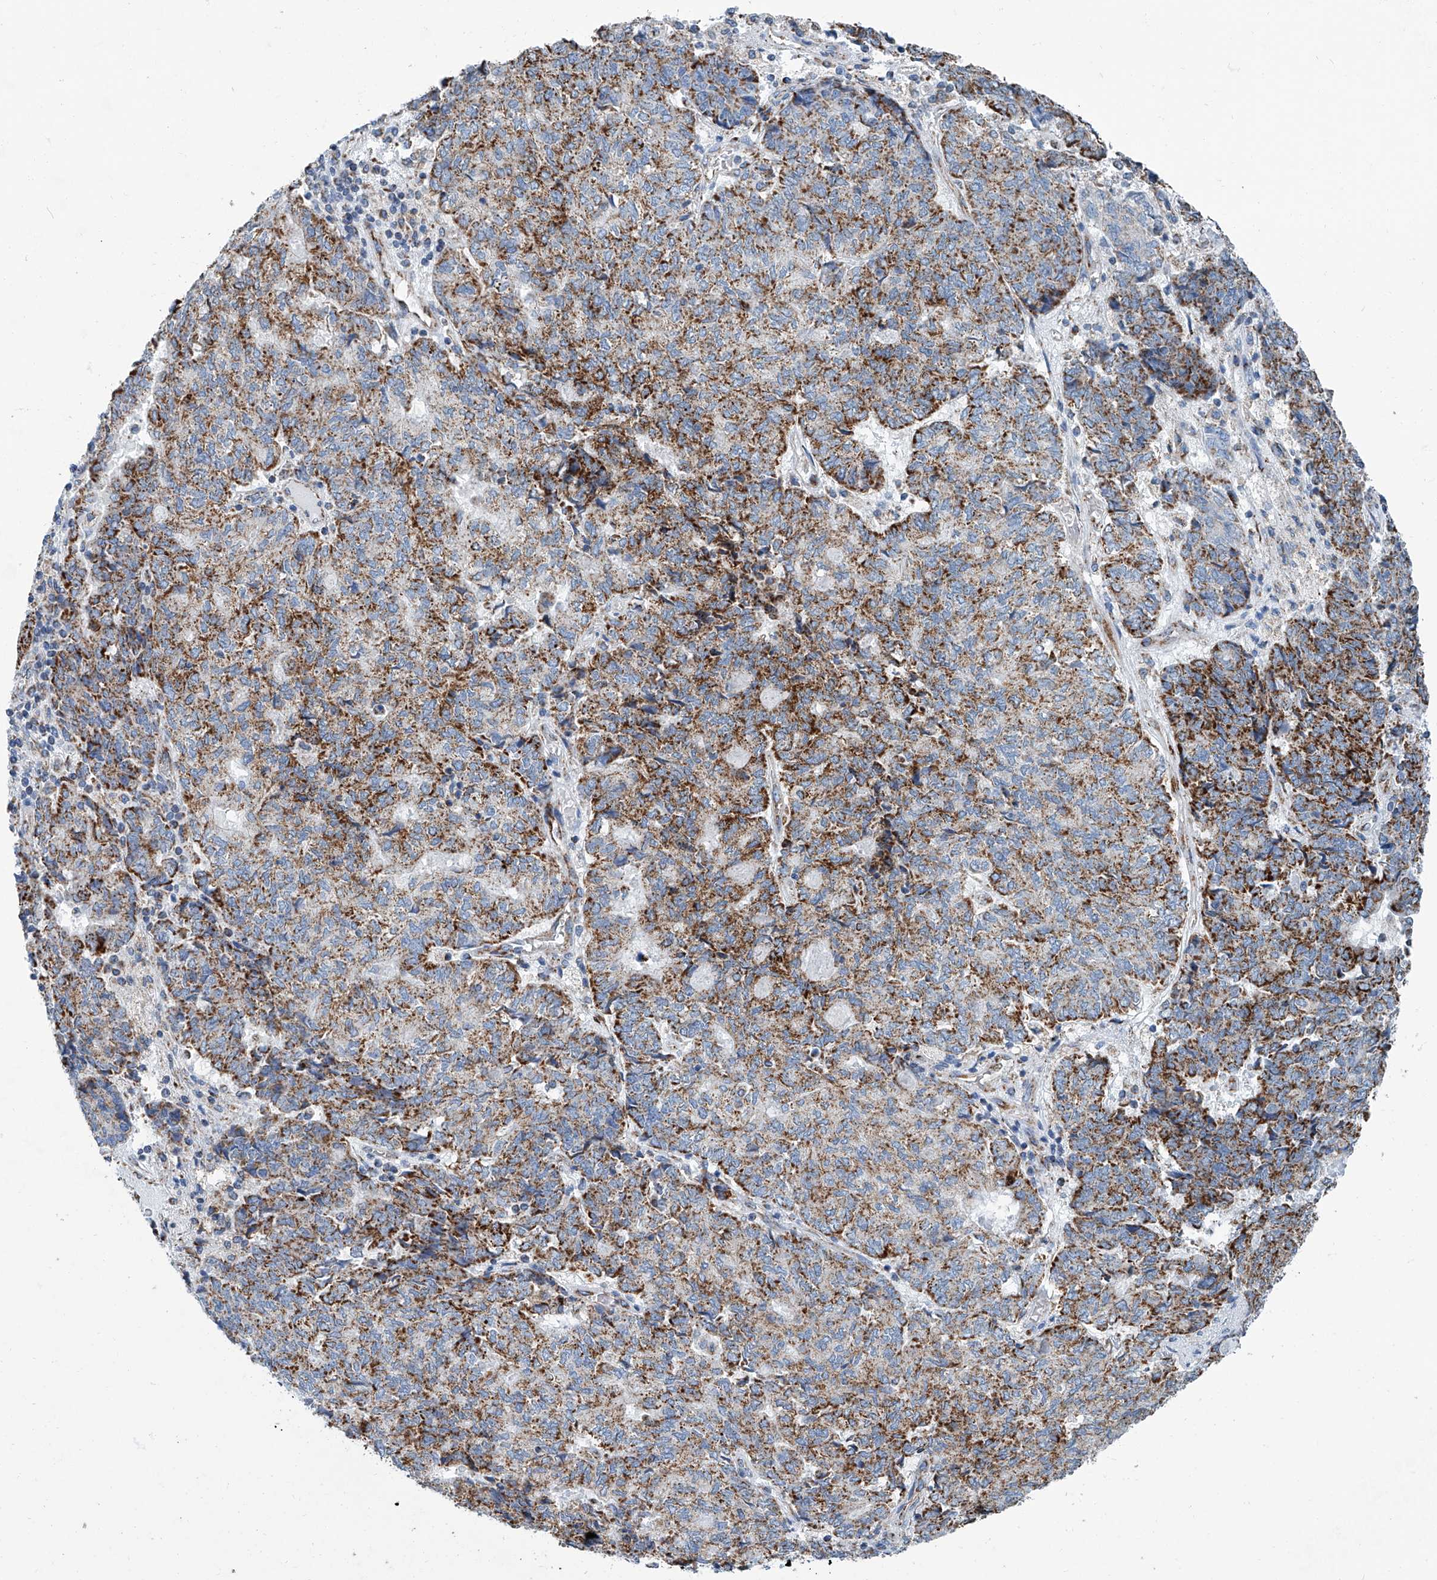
{"staining": {"intensity": "moderate", "quantity": "25%-75%", "location": "cytoplasmic/membranous"}, "tissue": "endometrial cancer", "cell_type": "Tumor cells", "image_type": "cancer", "snomed": [{"axis": "morphology", "description": "Adenocarcinoma, NOS"}, {"axis": "topography", "description": "Endometrium"}], "caption": "A brown stain highlights moderate cytoplasmic/membranous staining of a protein in endometrial adenocarcinoma tumor cells. (Brightfield microscopy of DAB IHC at high magnification).", "gene": "MT-ND1", "patient": {"sex": "female", "age": 80}}